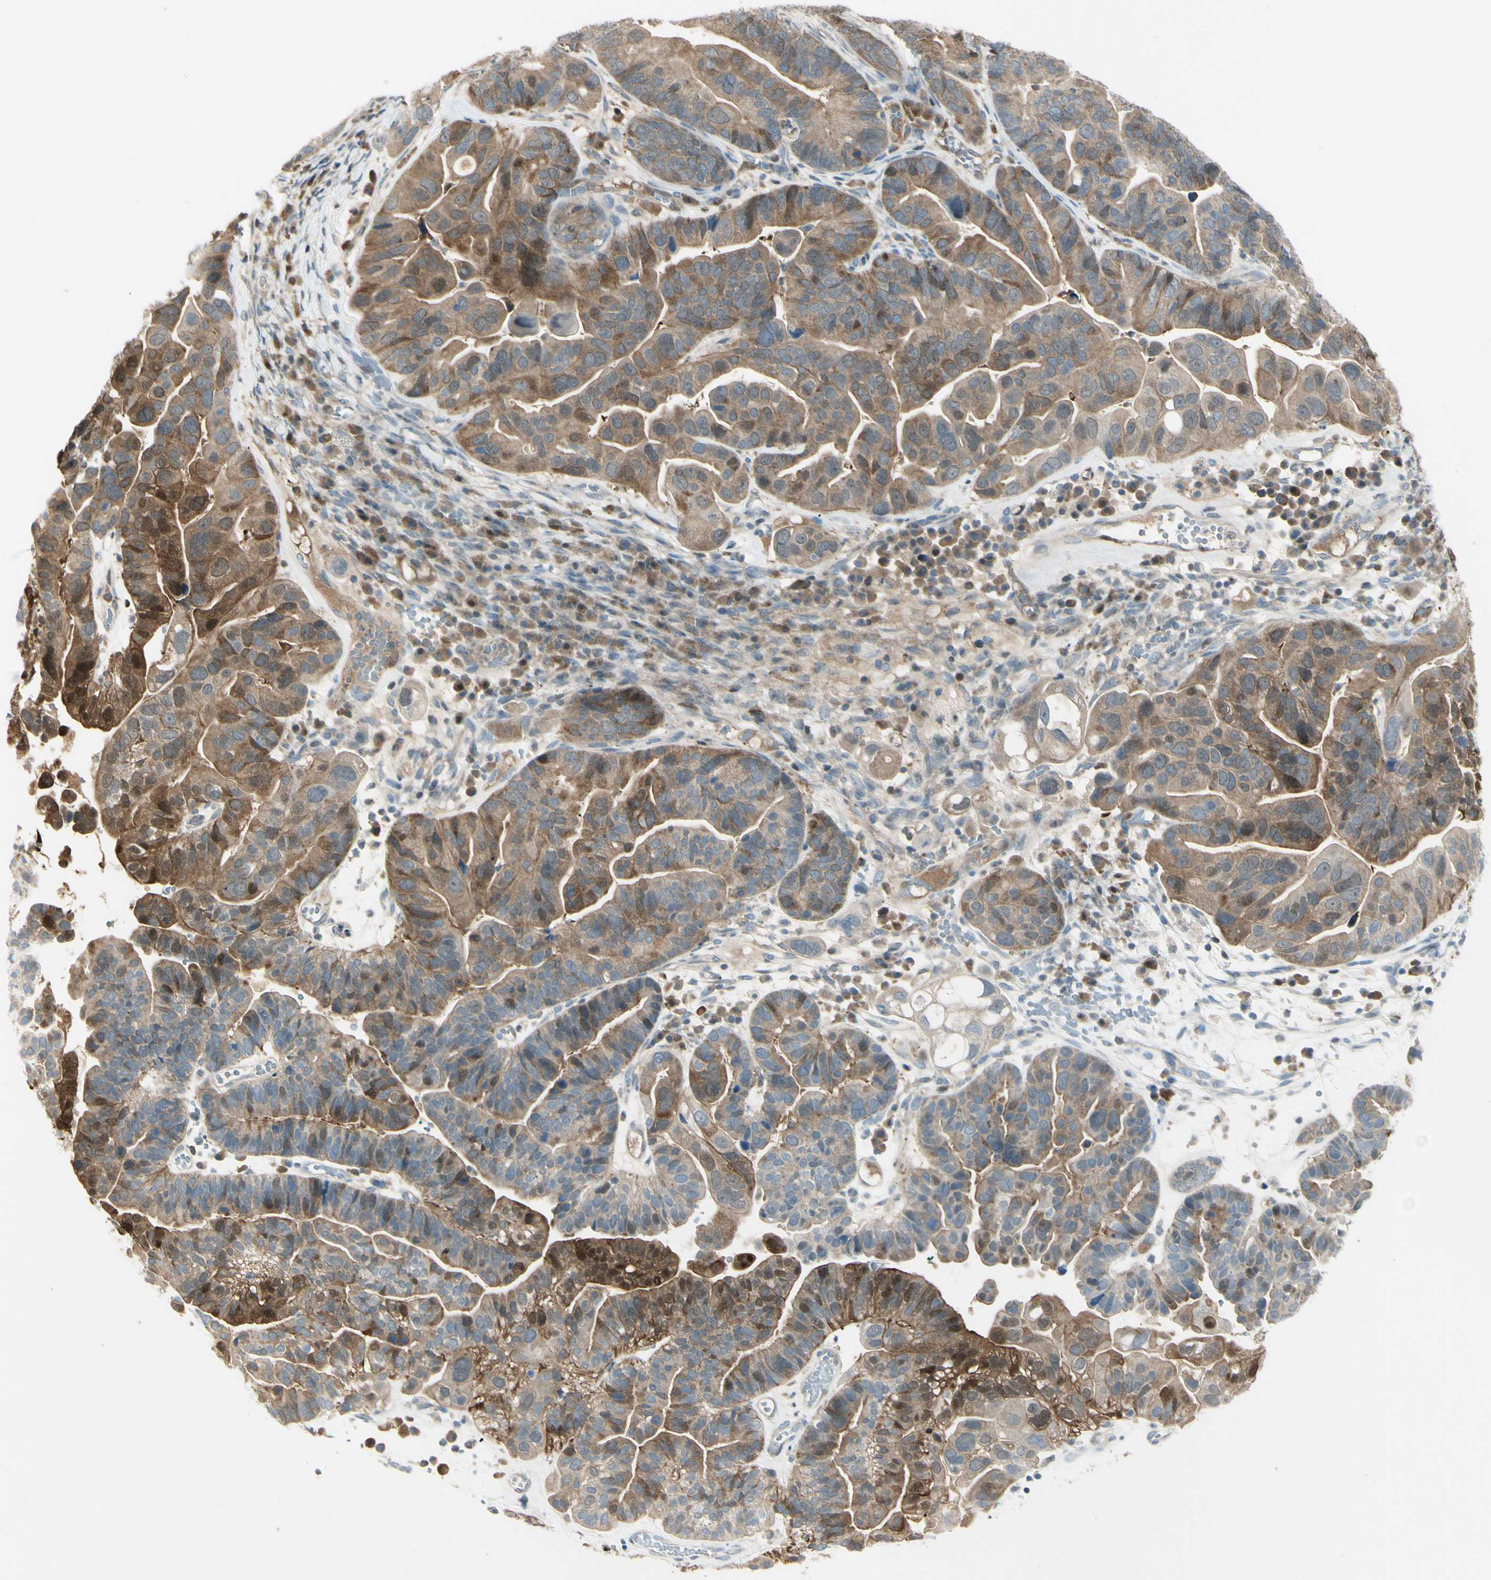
{"staining": {"intensity": "strong", "quantity": "<25%", "location": "cytoplasmic/membranous,nuclear"}, "tissue": "ovarian cancer", "cell_type": "Tumor cells", "image_type": "cancer", "snomed": [{"axis": "morphology", "description": "Cystadenocarcinoma, serous, NOS"}, {"axis": "topography", "description": "Ovary"}], "caption": "This histopathology image exhibits immunohistochemistry staining of ovarian cancer, with medium strong cytoplasmic/membranous and nuclear expression in approximately <25% of tumor cells.", "gene": "C1orf159", "patient": {"sex": "female", "age": 56}}